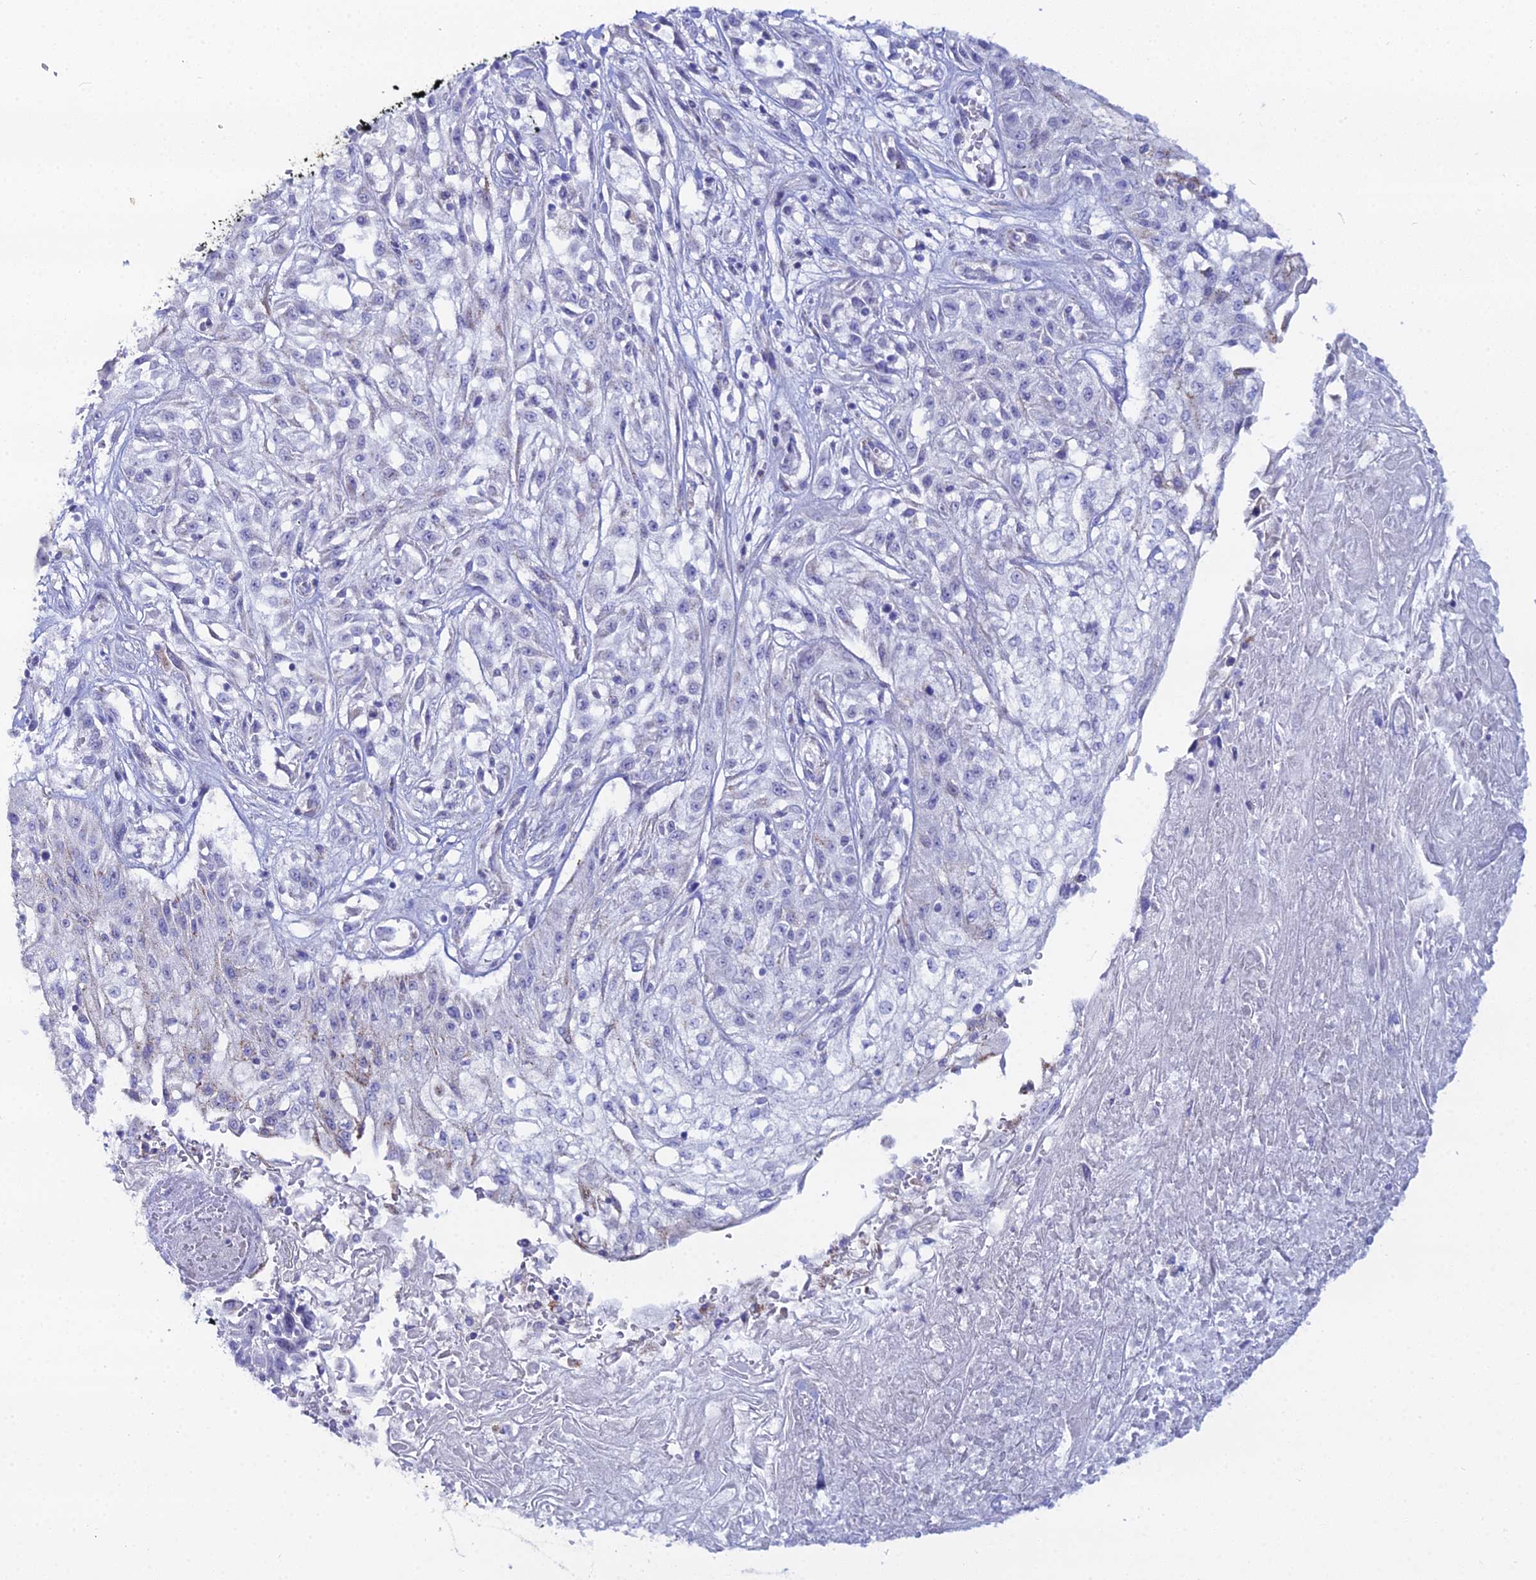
{"staining": {"intensity": "negative", "quantity": "none", "location": "none"}, "tissue": "skin cancer", "cell_type": "Tumor cells", "image_type": "cancer", "snomed": [{"axis": "morphology", "description": "Squamous cell carcinoma, NOS"}, {"axis": "morphology", "description": "Squamous cell carcinoma, metastatic, NOS"}, {"axis": "topography", "description": "Skin"}, {"axis": "topography", "description": "Lymph node"}], "caption": "An immunohistochemistry photomicrograph of metastatic squamous cell carcinoma (skin) is shown. There is no staining in tumor cells of metastatic squamous cell carcinoma (skin).", "gene": "DHX34", "patient": {"sex": "male", "age": 75}}